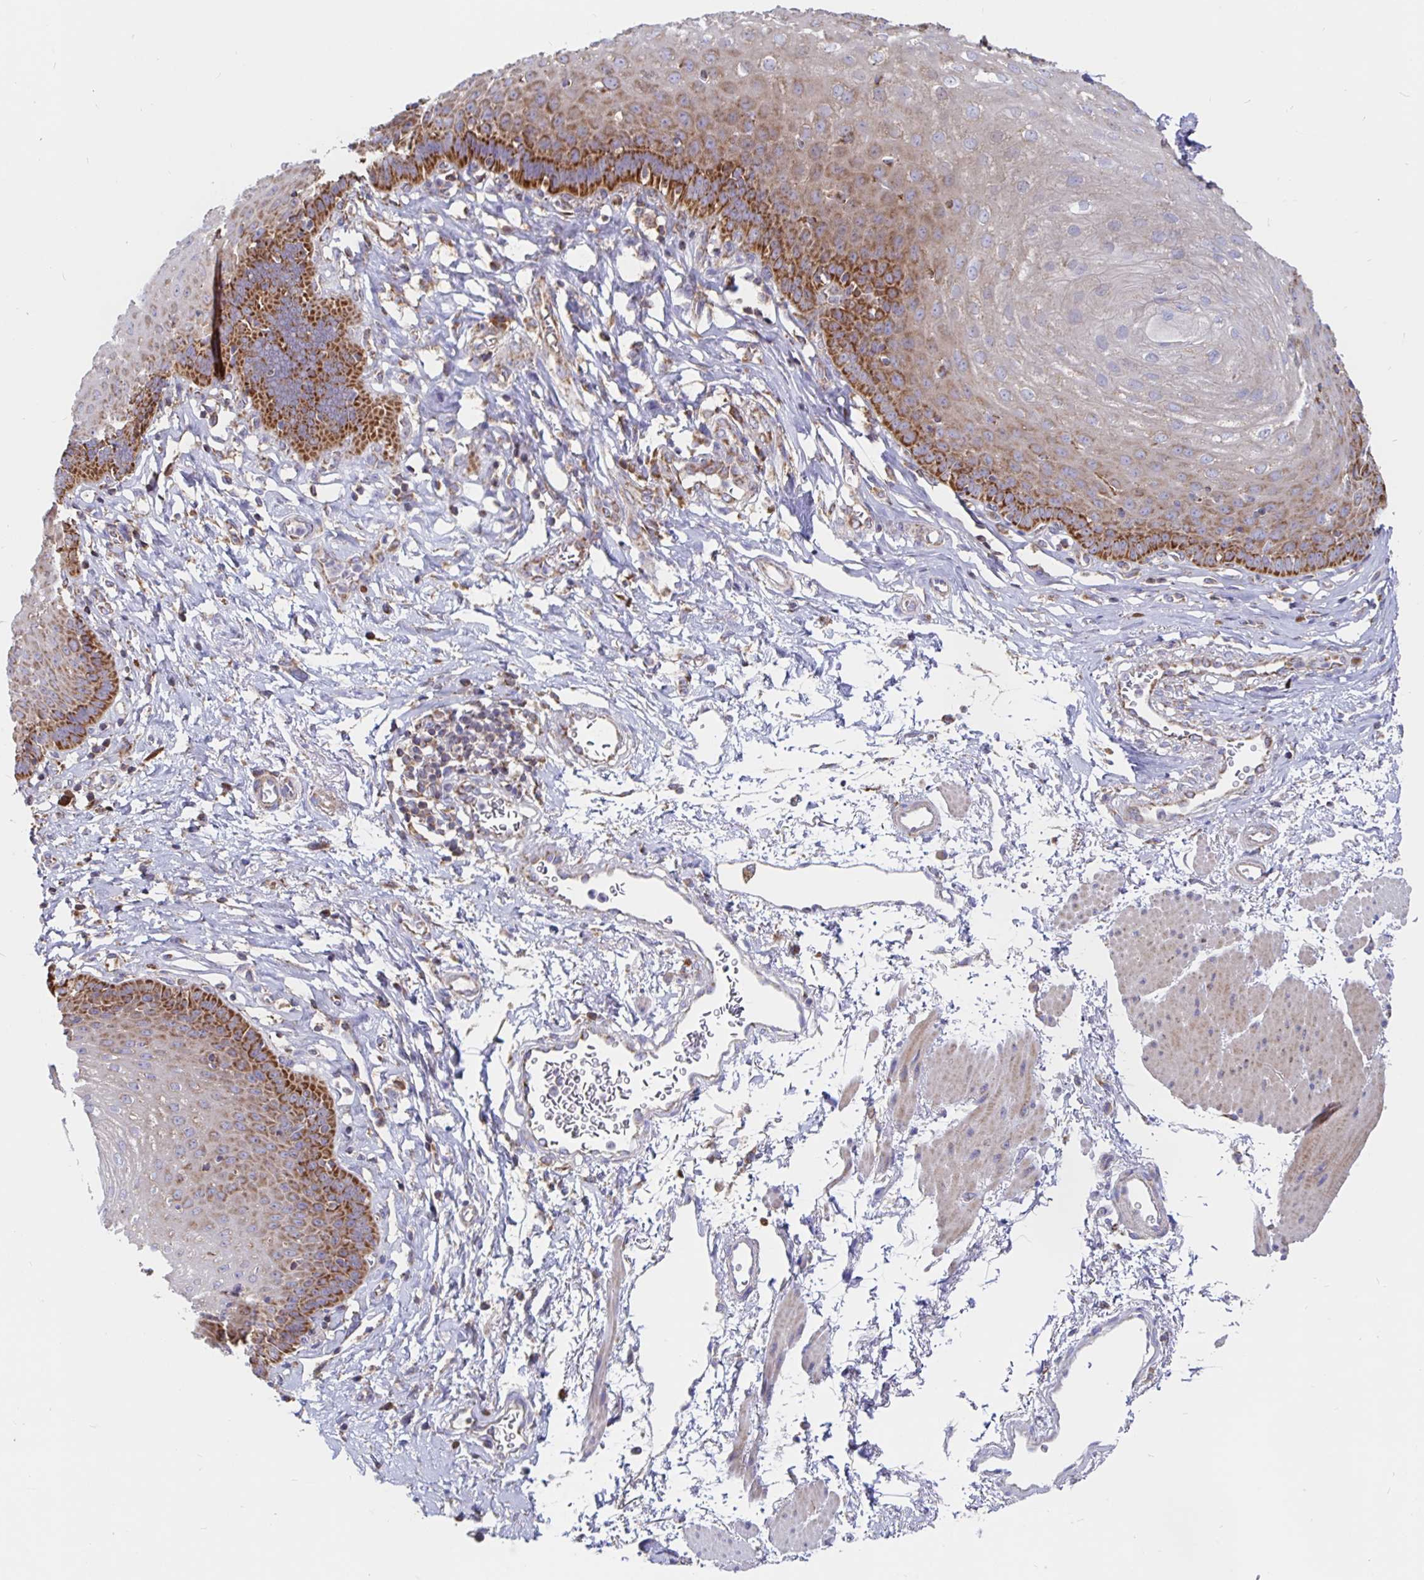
{"staining": {"intensity": "strong", "quantity": "25%-75%", "location": "cytoplasmic/membranous"}, "tissue": "esophagus", "cell_type": "Squamous epithelial cells", "image_type": "normal", "snomed": [{"axis": "morphology", "description": "Normal tissue, NOS"}, {"axis": "topography", "description": "Esophagus"}], "caption": "High-magnification brightfield microscopy of normal esophagus stained with DAB (3,3'-diaminobenzidine) (brown) and counterstained with hematoxylin (blue). squamous epithelial cells exhibit strong cytoplasmic/membranous staining is identified in about25%-75% of cells.", "gene": "PRDX3", "patient": {"sex": "female", "age": 81}}